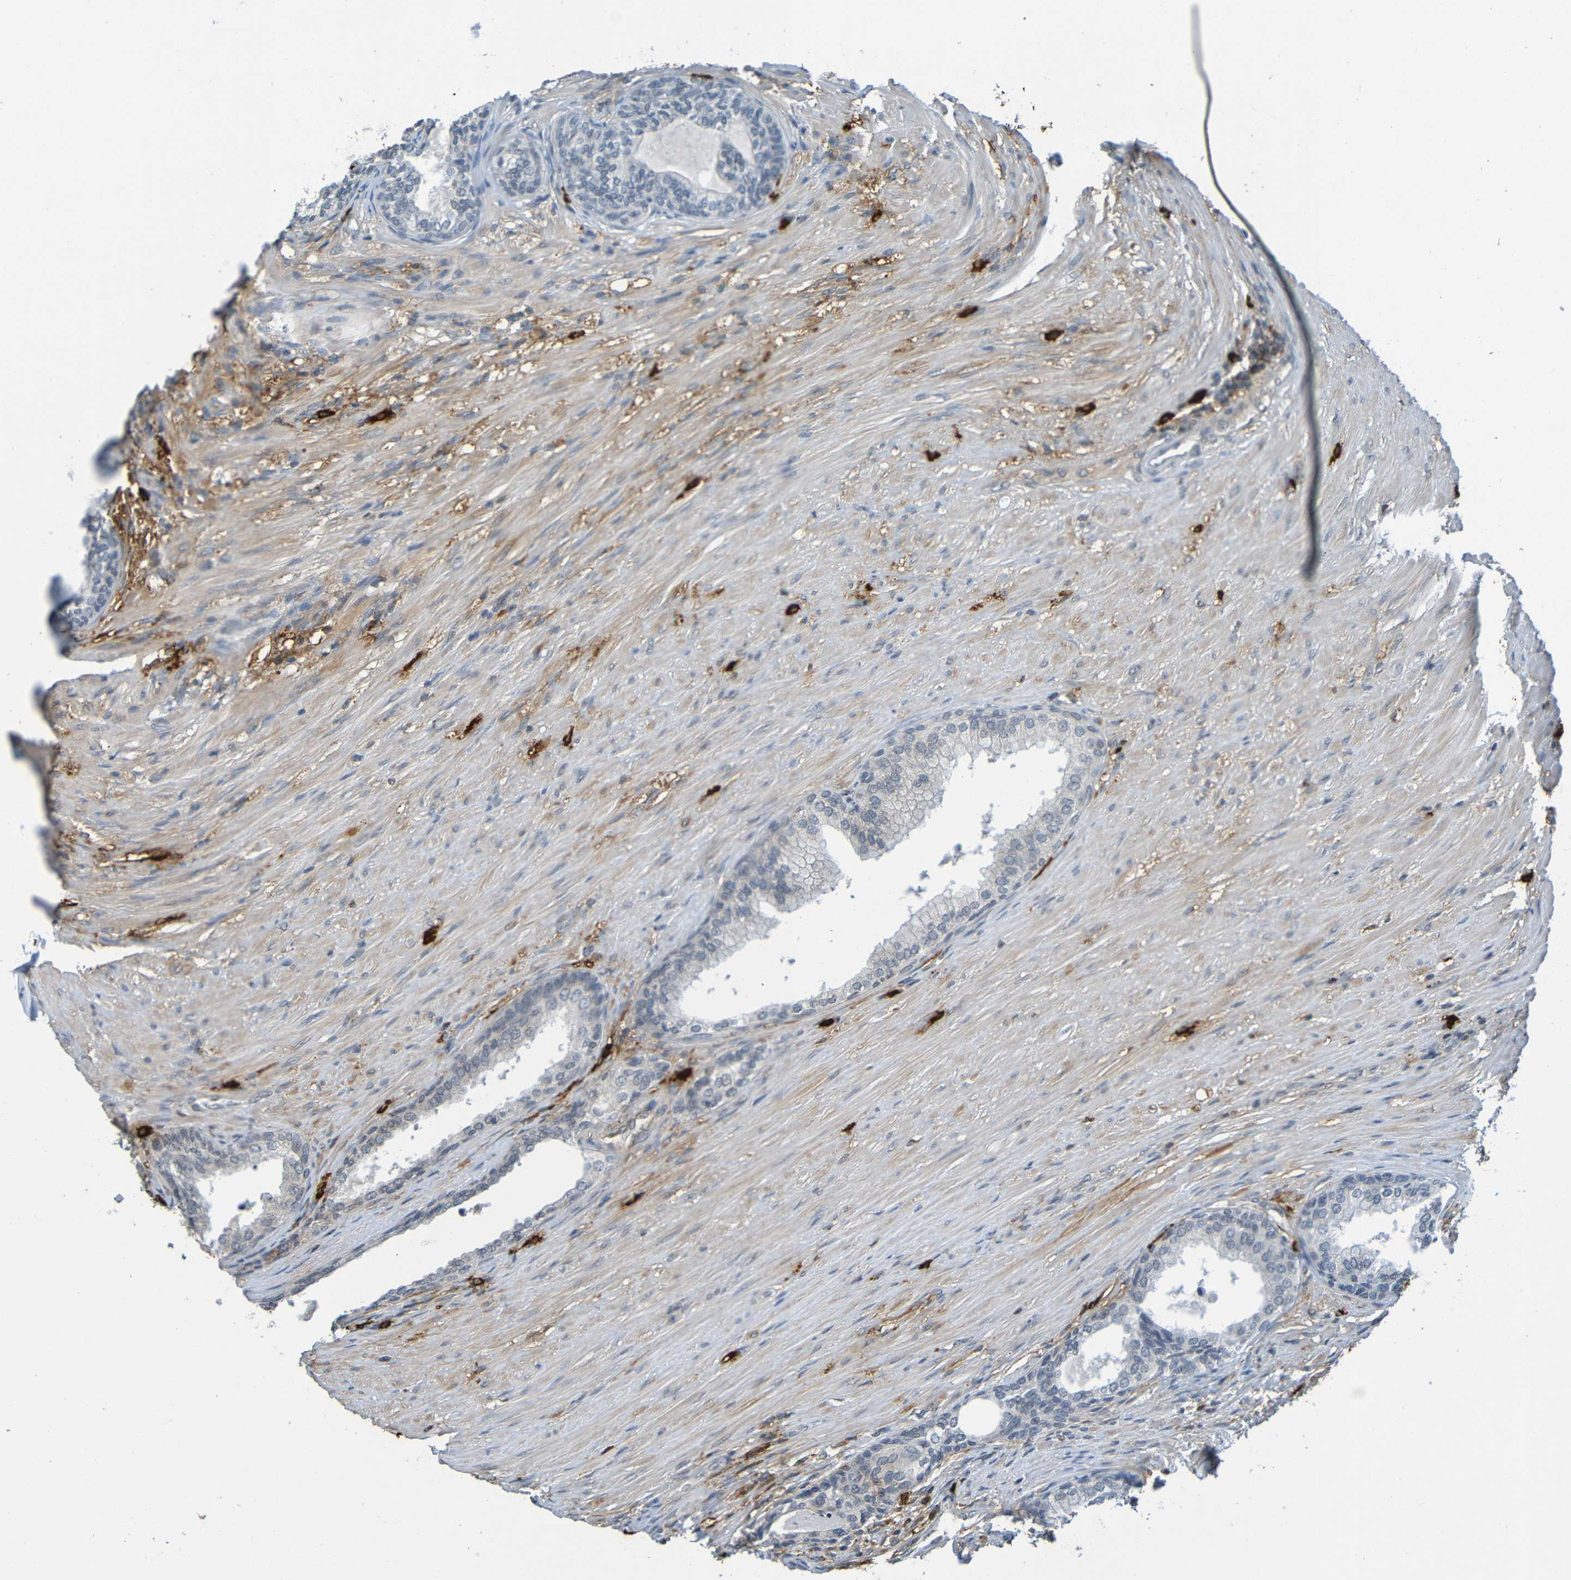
{"staining": {"intensity": "weak", "quantity": "<25%", "location": "cytoplasmic/membranous,nuclear"}, "tissue": "prostate", "cell_type": "Glandular cells", "image_type": "normal", "snomed": [{"axis": "morphology", "description": "Normal tissue, NOS"}, {"axis": "topography", "description": "Prostate"}], "caption": "DAB (3,3'-diaminobenzidine) immunohistochemical staining of benign prostate shows no significant expression in glandular cells.", "gene": "C3AR1", "patient": {"sex": "male", "age": 76}}